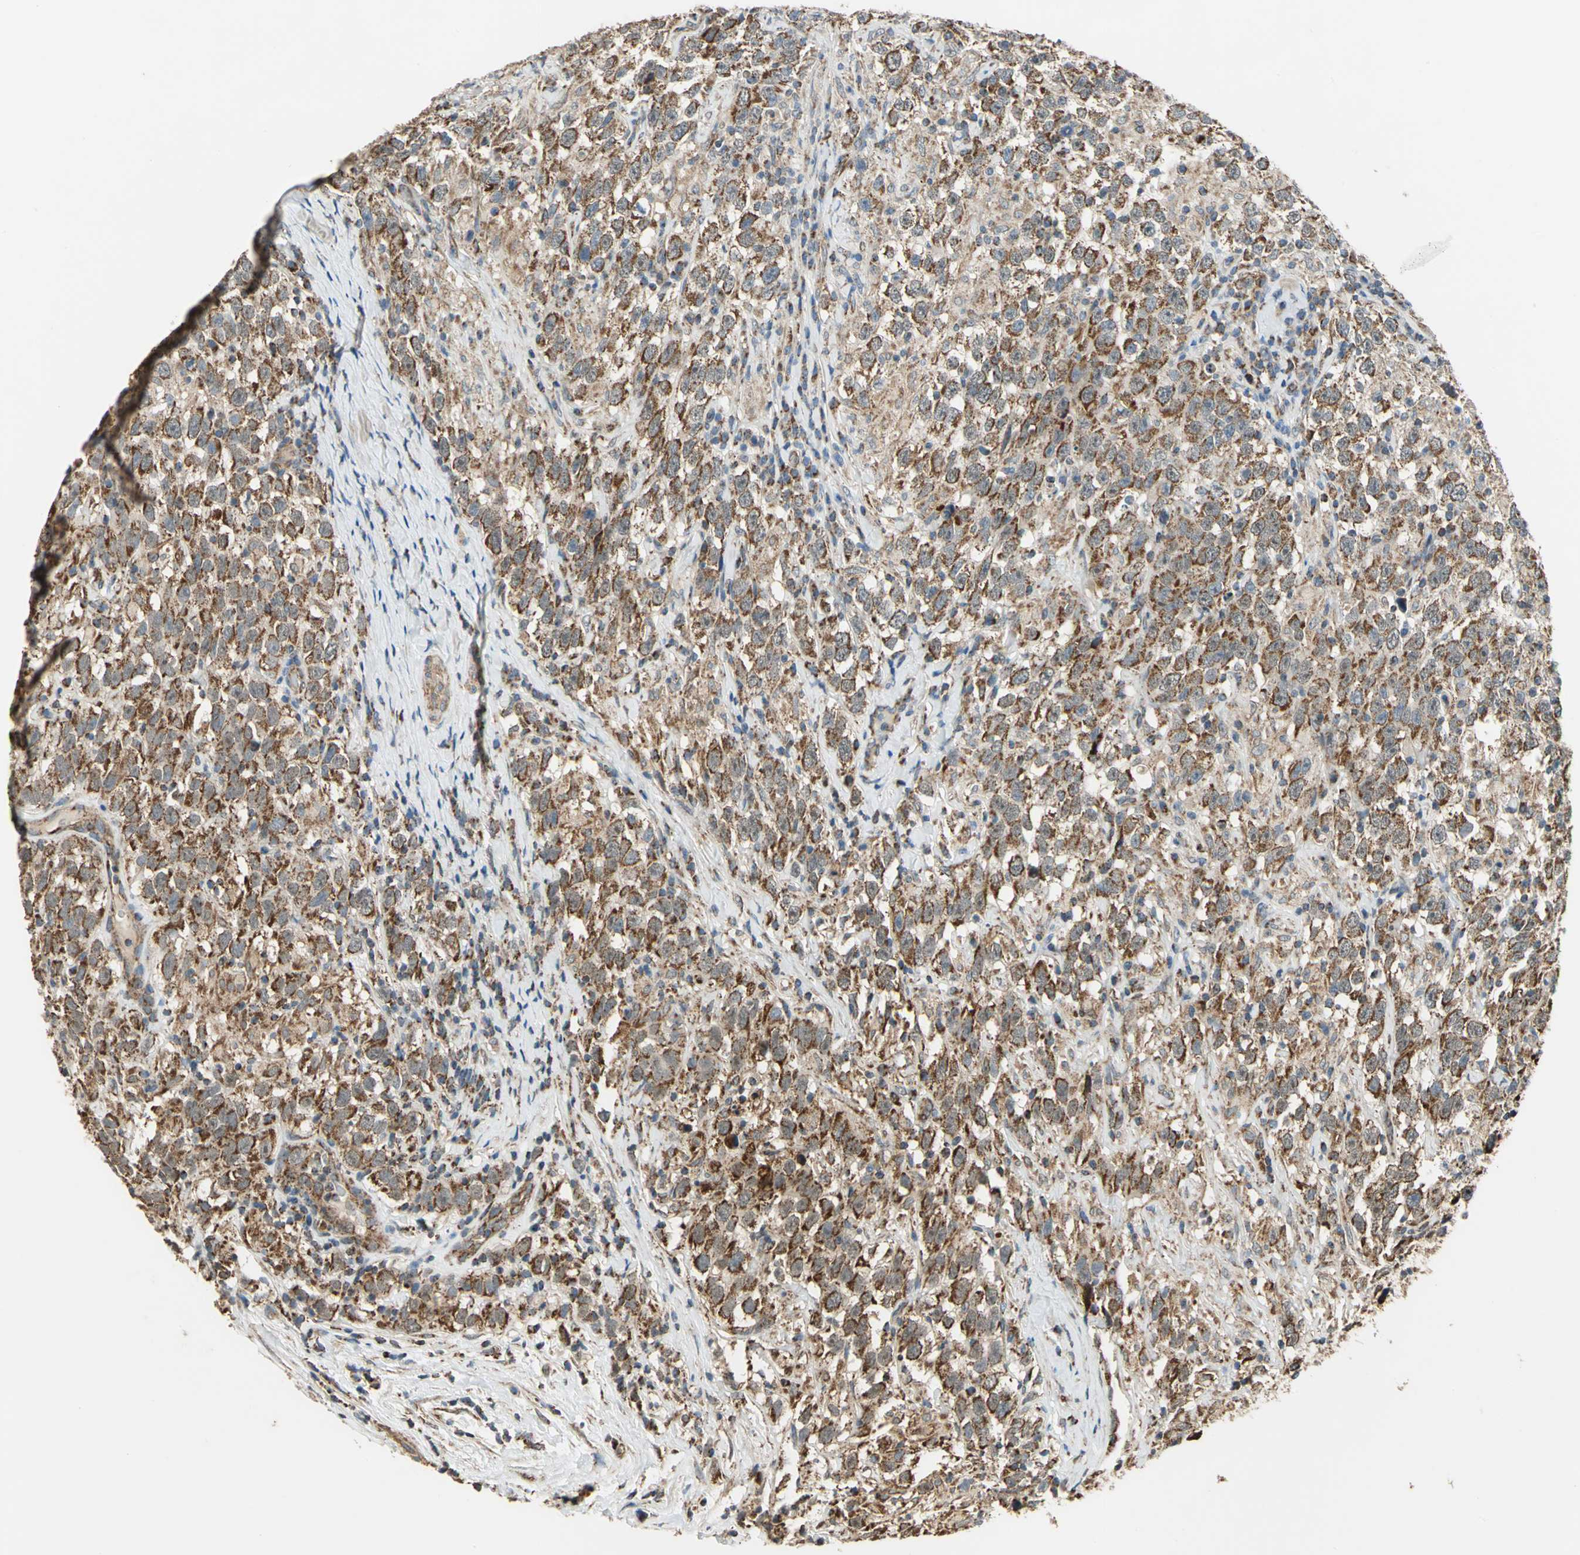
{"staining": {"intensity": "moderate", "quantity": ">75%", "location": "cytoplasmic/membranous"}, "tissue": "testis cancer", "cell_type": "Tumor cells", "image_type": "cancer", "snomed": [{"axis": "morphology", "description": "Seminoma, NOS"}, {"axis": "topography", "description": "Testis"}], "caption": "IHC histopathology image of neoplastic tissue: human testis cancer stained using immunohistochemistry displays medium levels of moderate protein expression localized specifically in the cytoplasmic/membranous of tumor cells, appearing as a cytoplasmic/membranous brown color.", "gene": "MRPS22", "patient": {"sex": "male", "age": 41}}